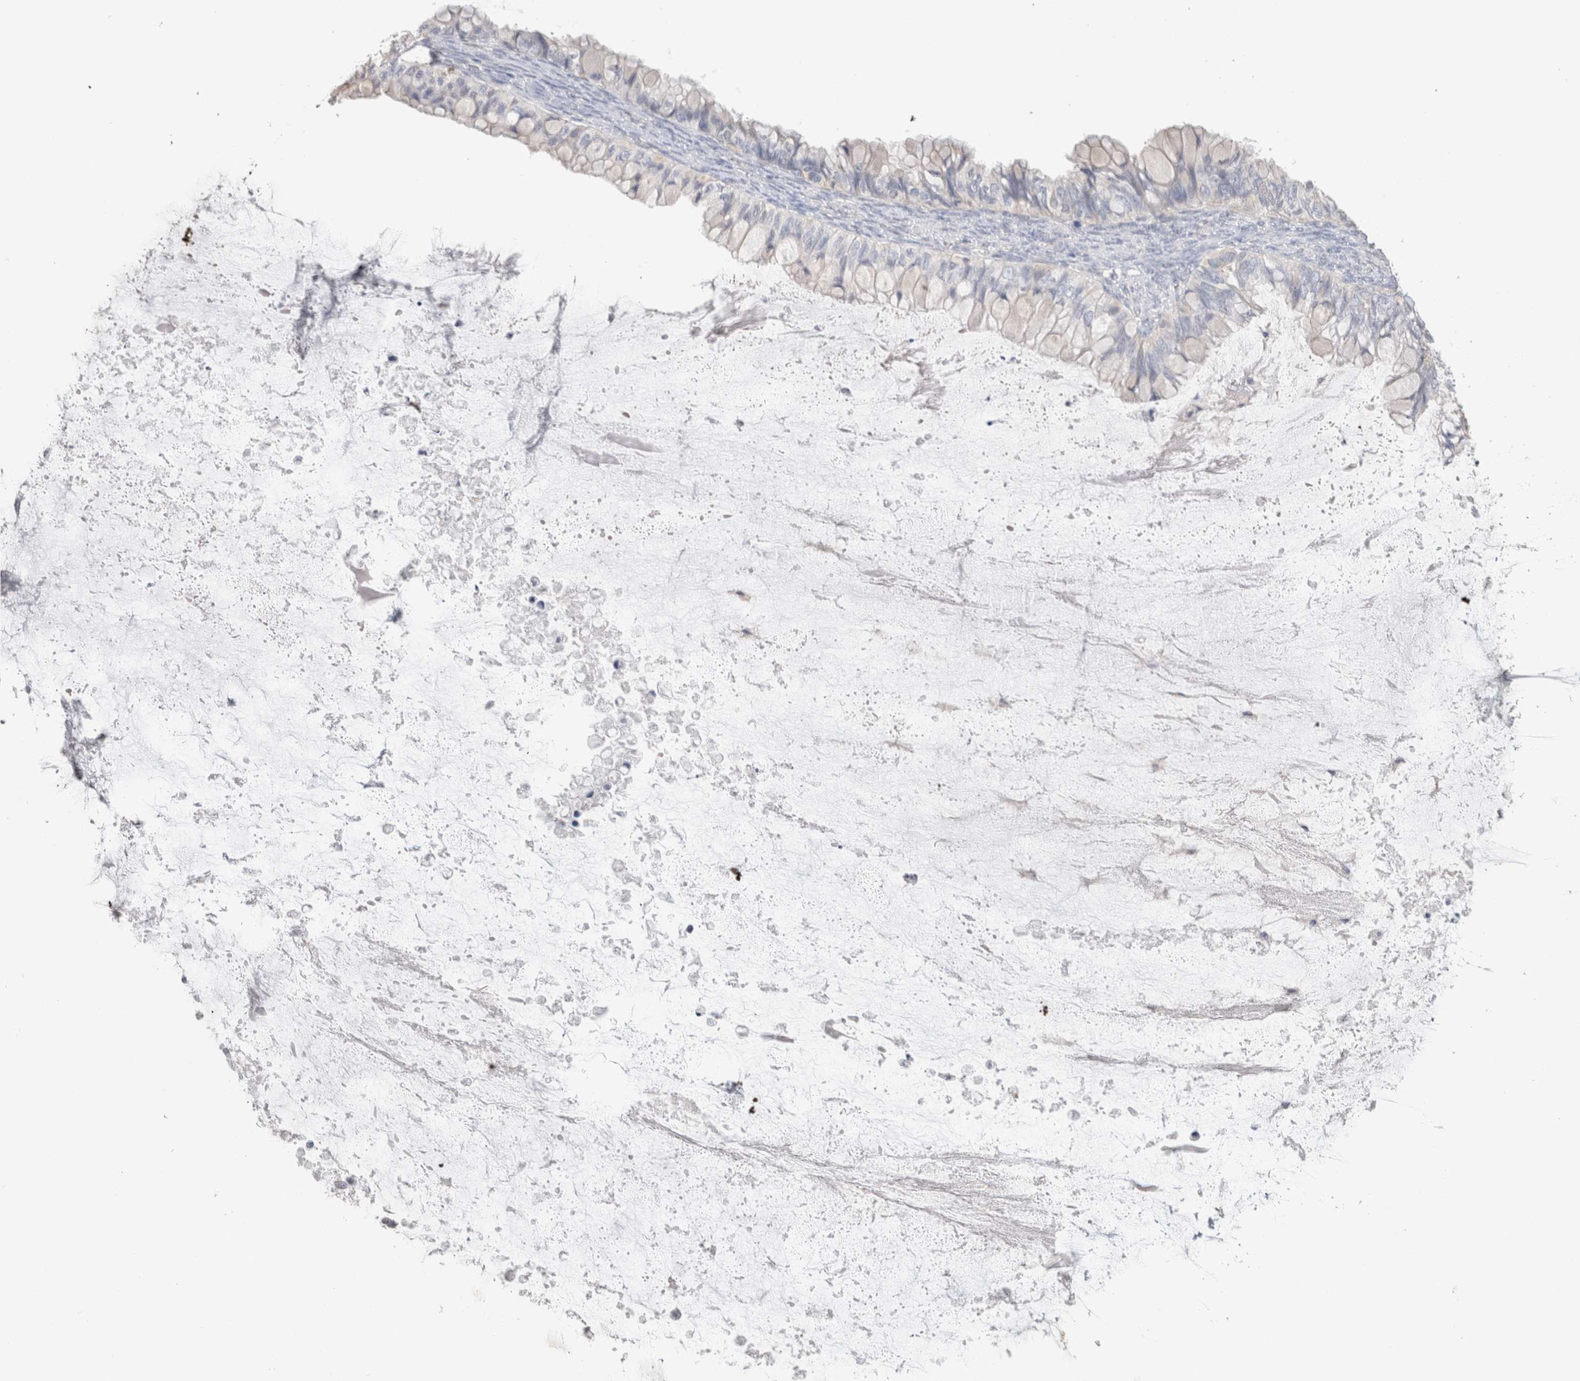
{"staining": {"intensity": "negative", "quantity": "none", "location": "none"}, "tissue": "ovarian cancer", "cell_type": "Tumor cells", "image_type": "cancer", "snomed": [{"axis": "morphology", "description": "Cystadenocarcinoma, mucinous, NOS"}, {"axis": "topography", "description": "Ovary"}], "caption": "The photomicrograph shows no significant expression in tumor cells of ovarian mucinous cystadenocarcinoma.", "gene": "DMD", "patient": {"sex": "female", "age": 80}}